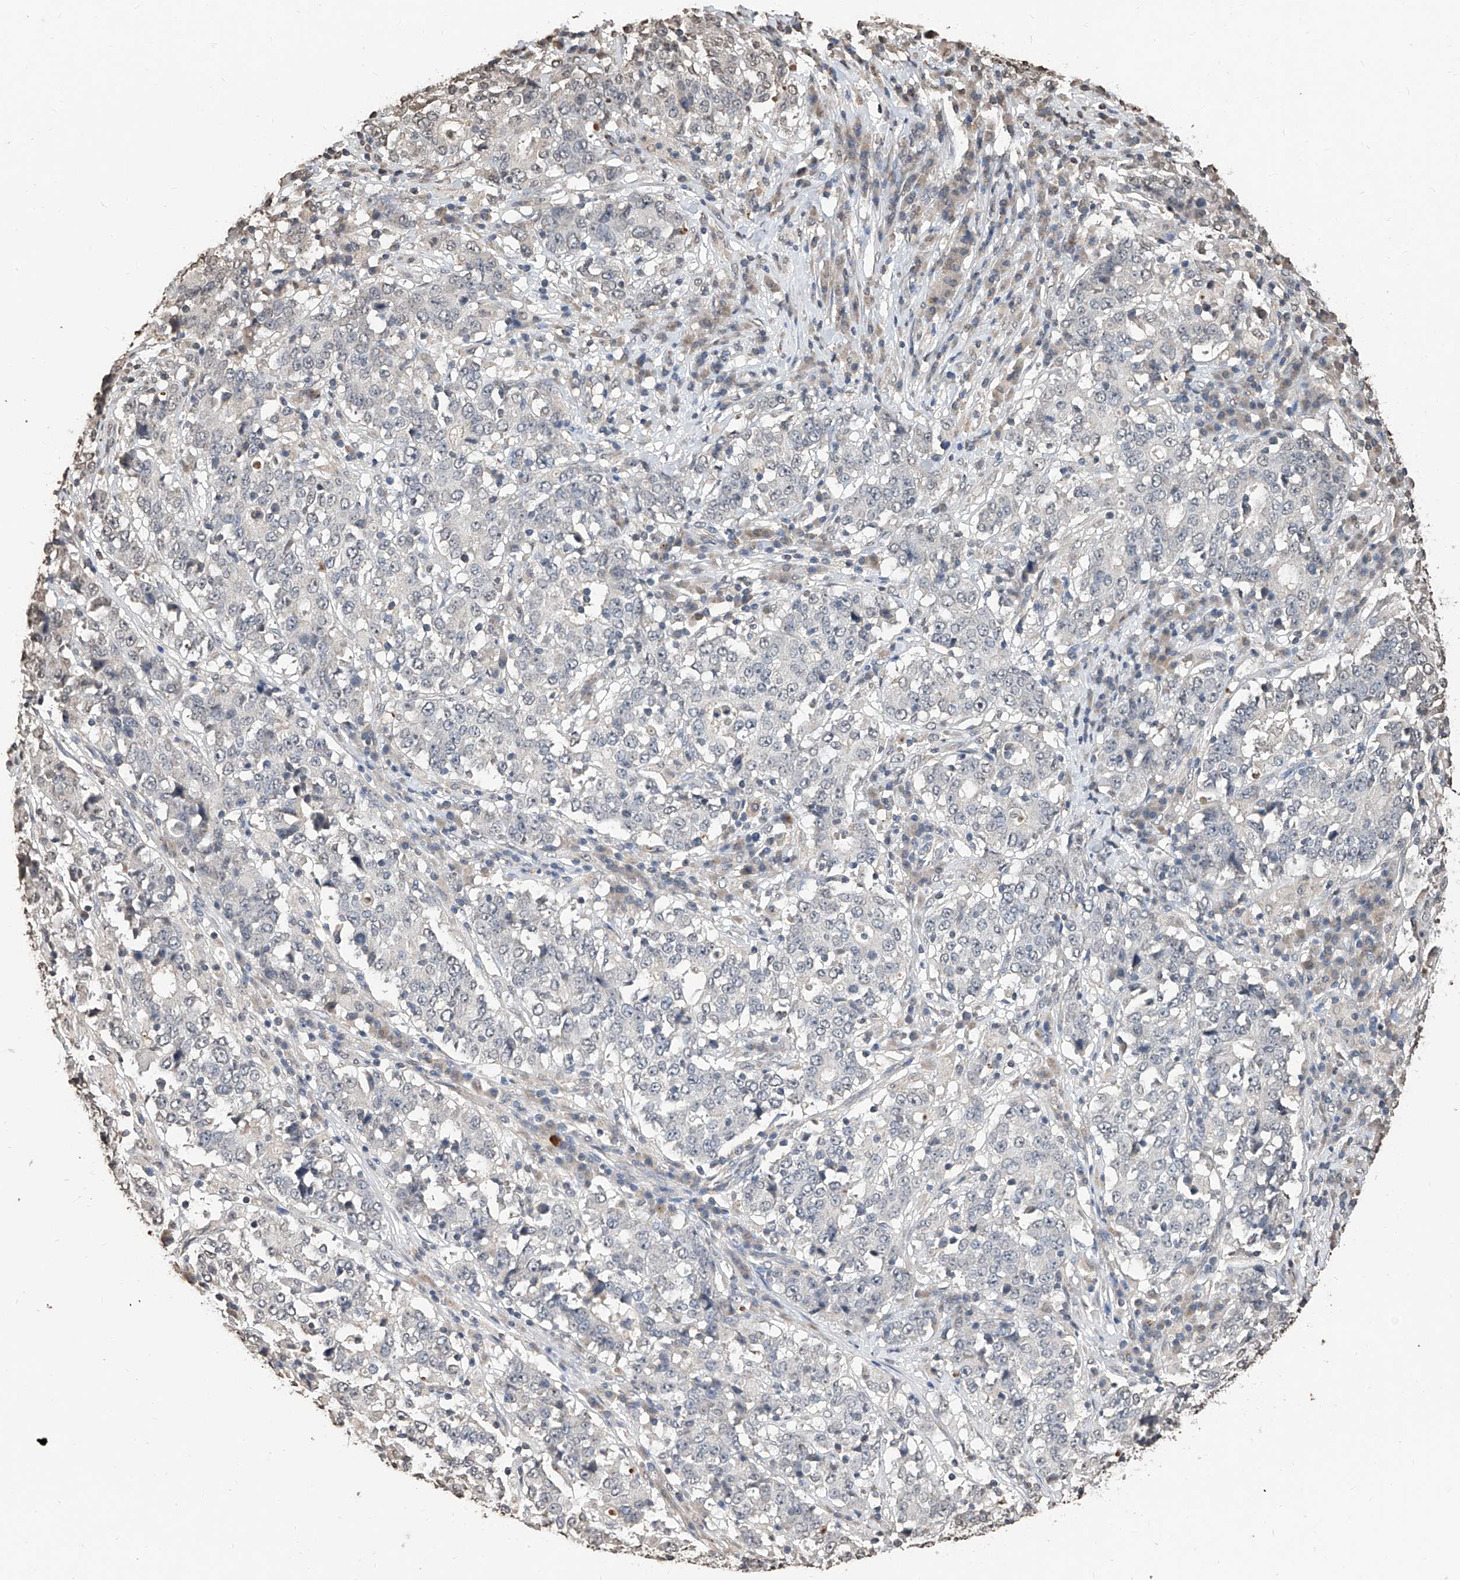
{"staining": {"intensity": "negative", "quantity": "none", "location": "none"}, "tissue": "stomach cancer", "cell_type": "Tumor cells", "image_type": "cancer", "snomed": [{"axis": "morphology", "description": "Adenocarcinoma, NOS"}, {"axis": "topography", "description": "Stomach"}], "caption": "Tumor cells are negative for brown protein staining in adenocarcinoma (stomach).", "gene": "RP9", "patient": {"sex": "male", "age": 59}}